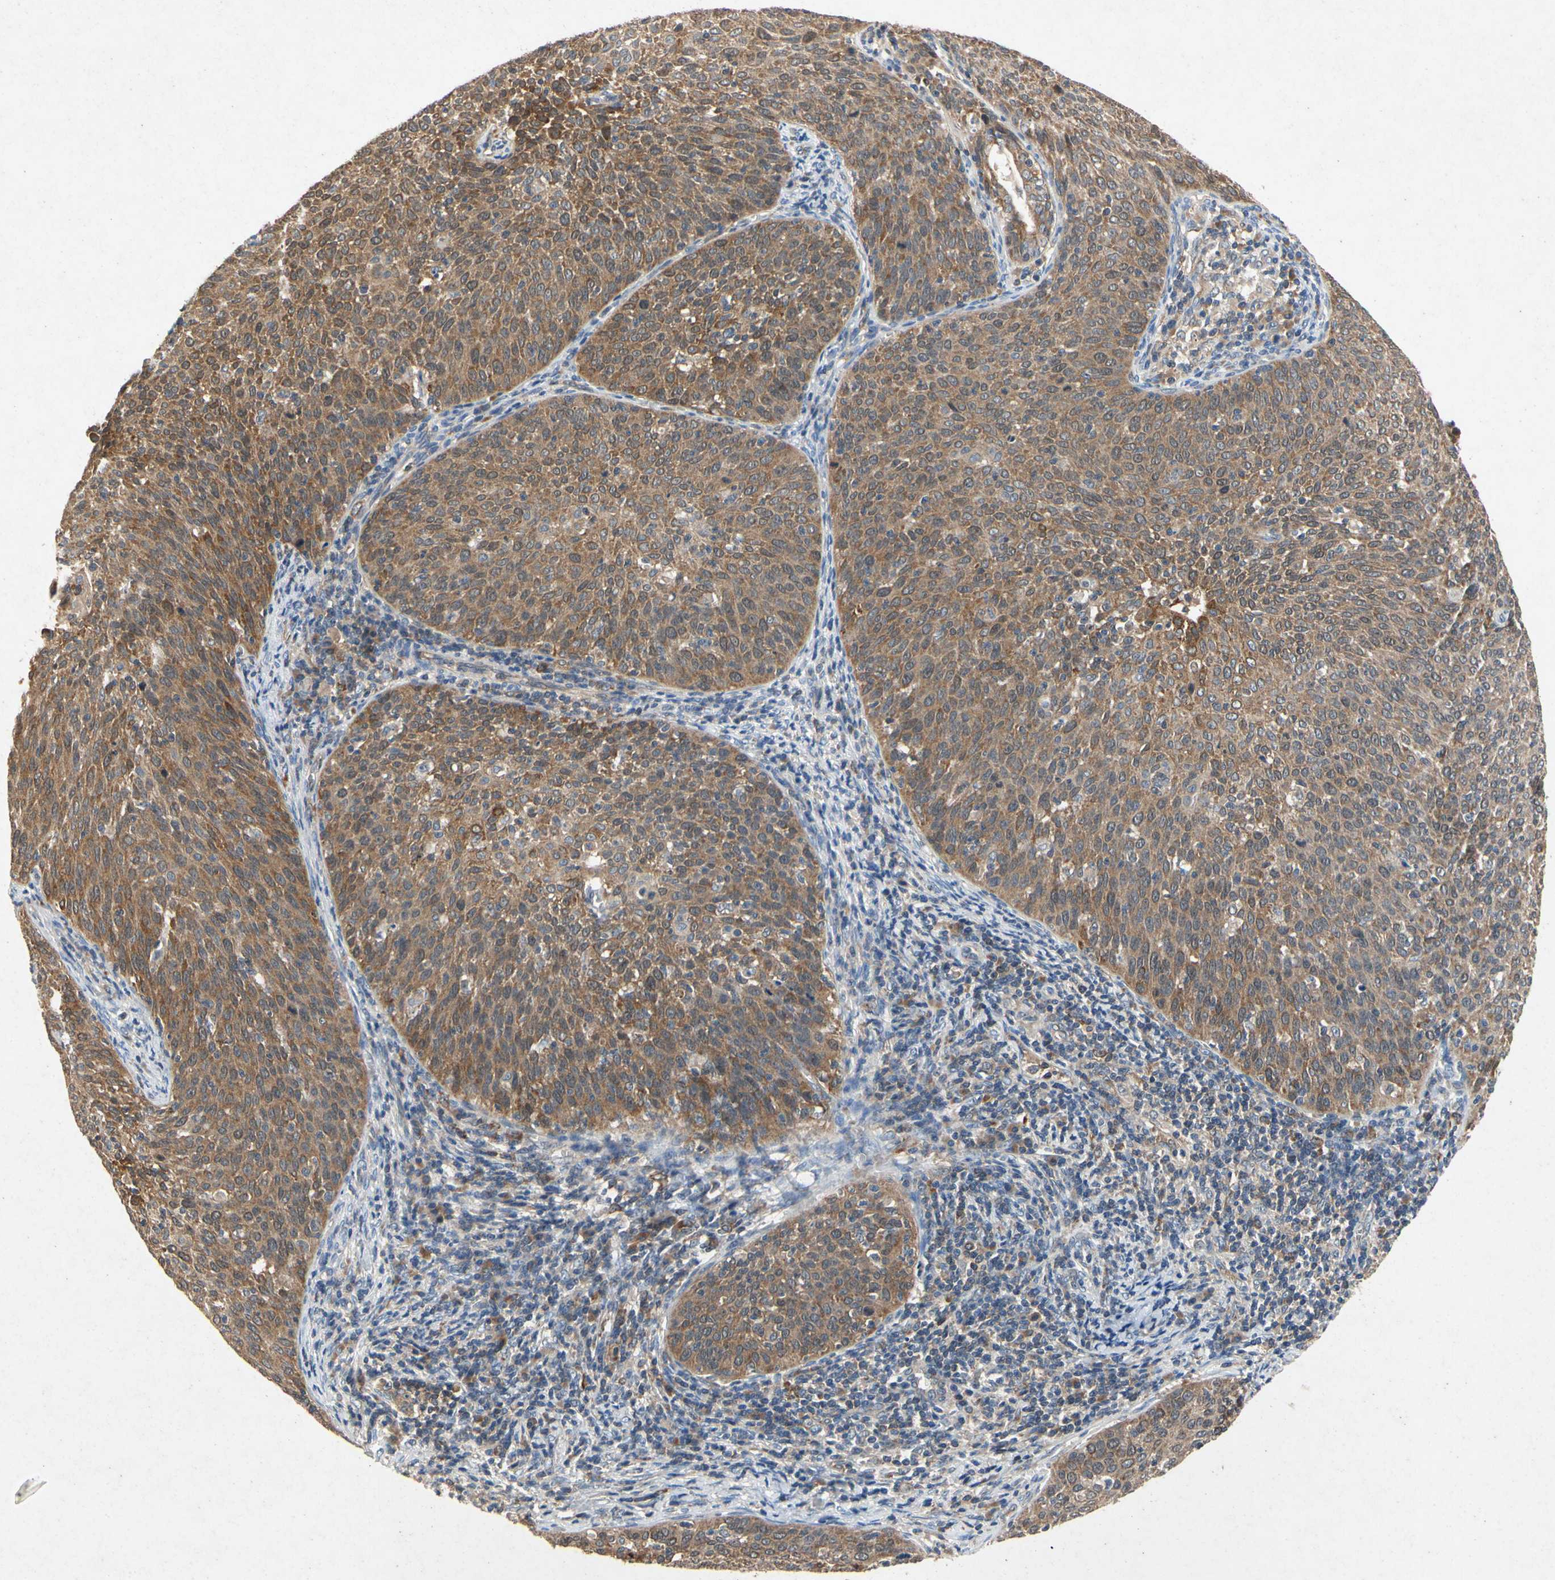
{"staining": {"intensity": "moderate", "quantity": ">75%", "location": "cytoplasmic/membranous"}, "tissue": "cervical cancer", "cell_type": "Tumor cells", "image_type": "cancer", "snomed": [{"axis": "morphology", "description": "Squamous cell carcinoma, NOS"}, {"axis": "topography", "description": "Cervix"}], "caption": "Moderate cytoplasmic/membranous staining is appreciated in approximately >75% of tumor cells in cervical cancer (squamous cell carcinoma).", "gene": "RPS6KA1", "patient": {"sex": "female", "age": 38}}